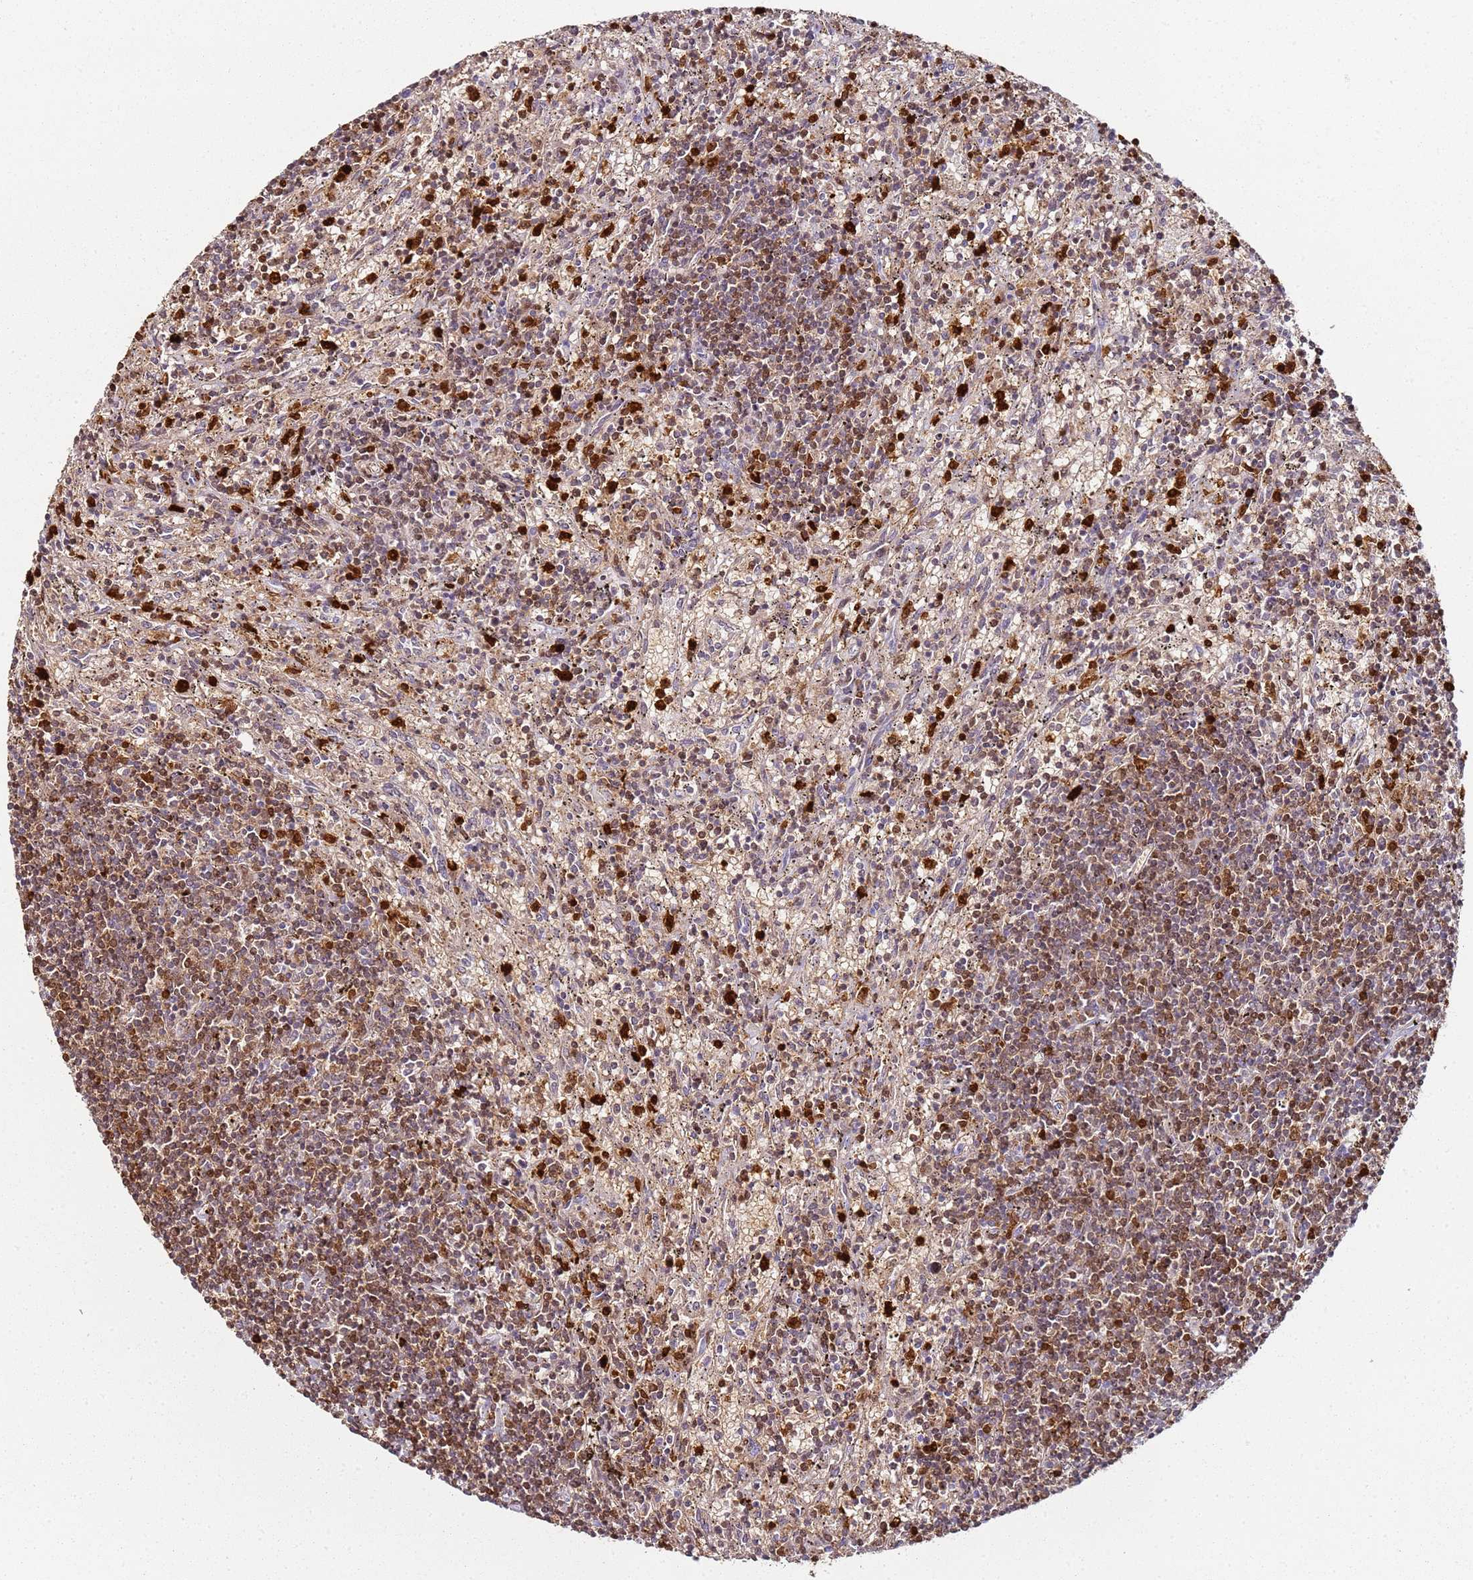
{"staining": {"intensity": "moderate", "quantity": "25%-75%", "location": "nuclear"}, "tissue": "lymphoma", "cell_type": "Tumor cells", "image_type": "cancer", "snomed": [{"axis": "morphology", "description": "Malignant lymphoma, non-Hodgkin's type, Low grade"}, {"axis": "topography", "description": "Spleen"}], "caption": "This is a histology image of immunohistochemistry staining of low-grade malignant lymphoma, non-Hodgkin's type, which shows moderate staining in the nuclear of tumor cells.", "gene": "S100A4", "patient": {"sex": "male", "age": 76}}